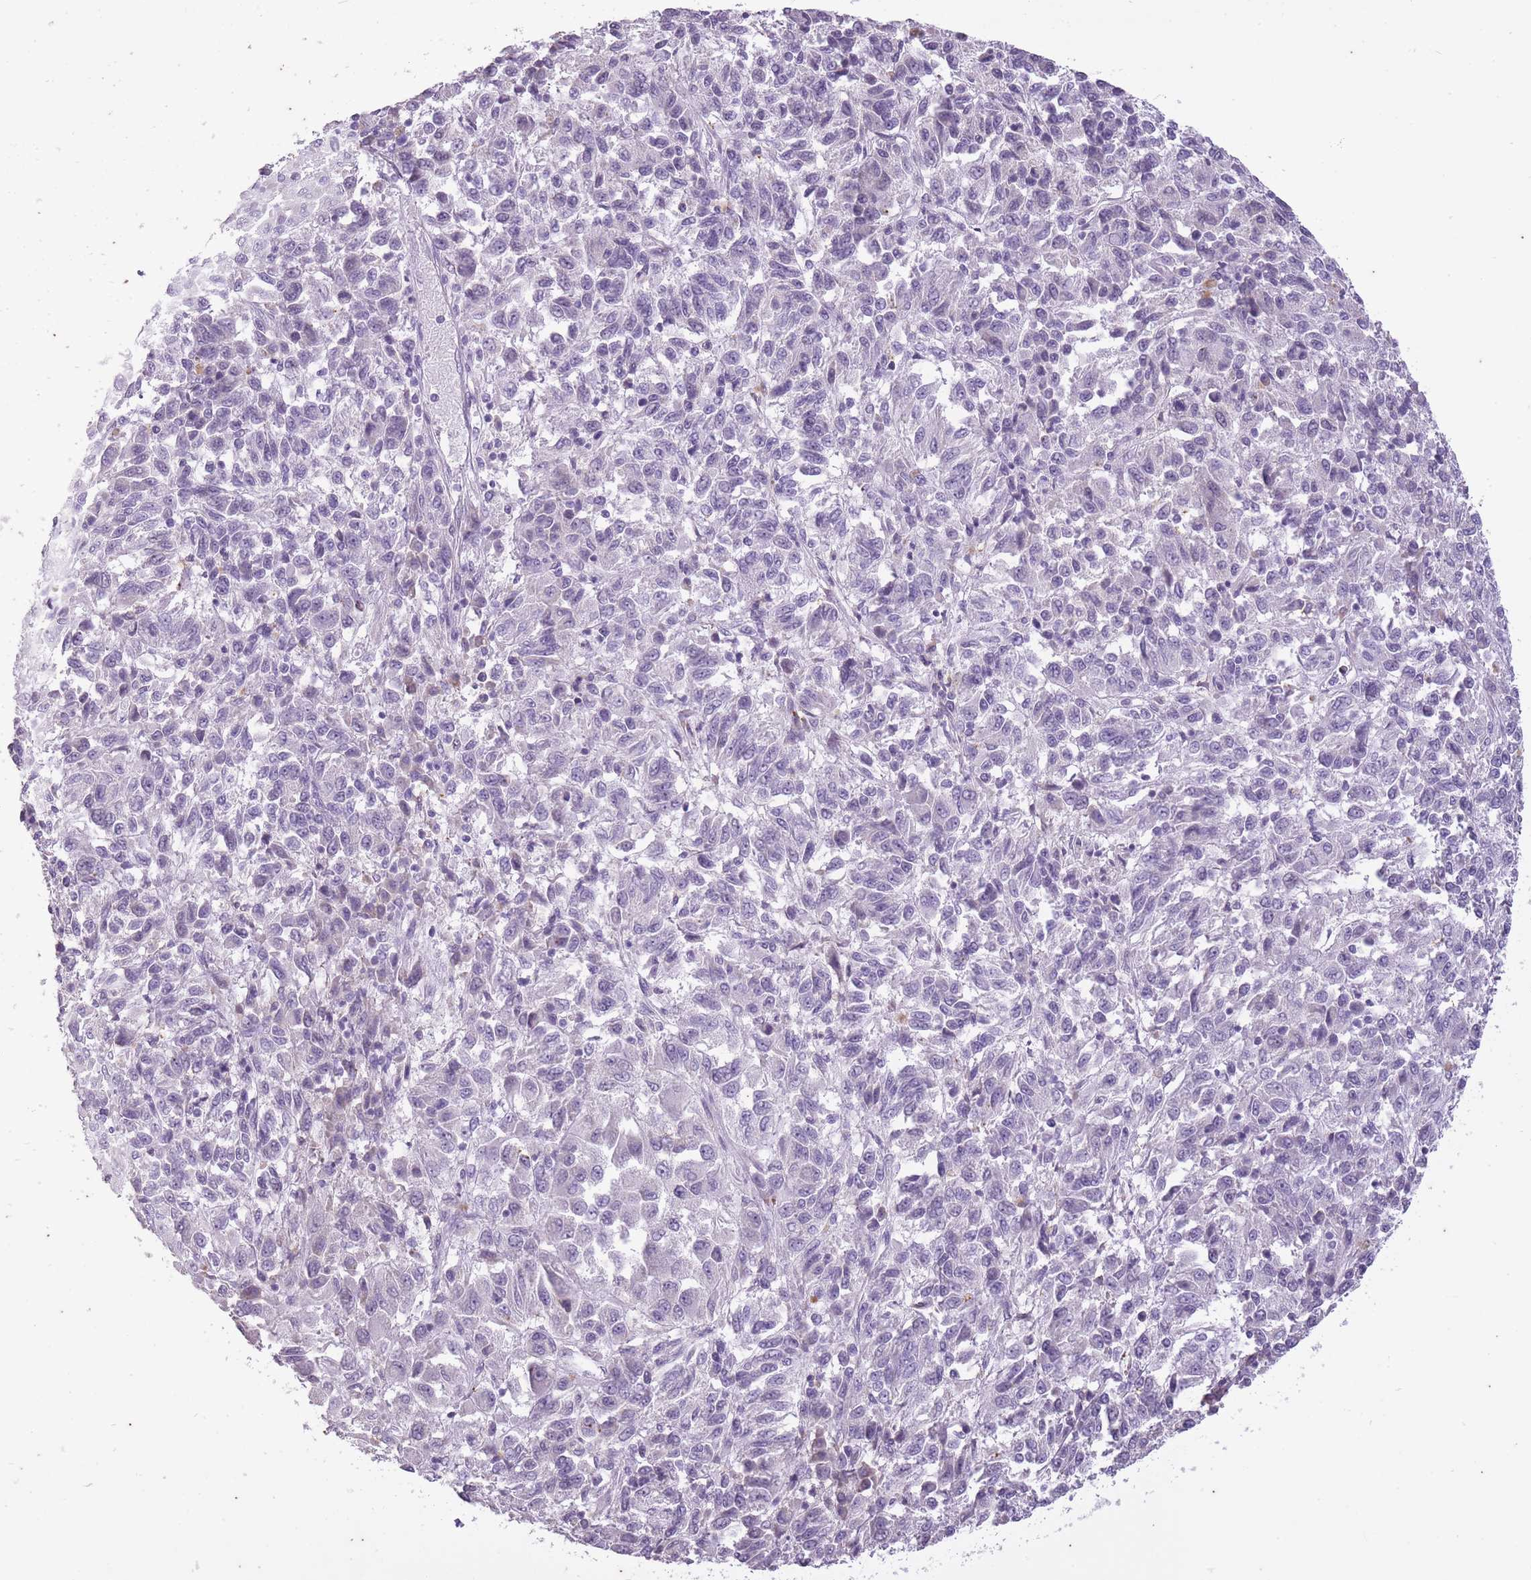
{"staining": {"intensity": "negative", "quantity": "none", "location": "none"}, "tissue": "melanoma", "cell_type": "Tumor cells", "image_type": "cancer", "snomed": [{"axis": "morphology", "description": "Malignant melanoma, Metastatic site"}, {"axis": "topography", "description": "Lung"}], "caption": "Immunohistochemical staining of malignant melanoma (metastatic site) exhibits no significant staining in tumor cells.", "gene": "CNTNAP3", "patient": {"sex": "male", "age": 64}}